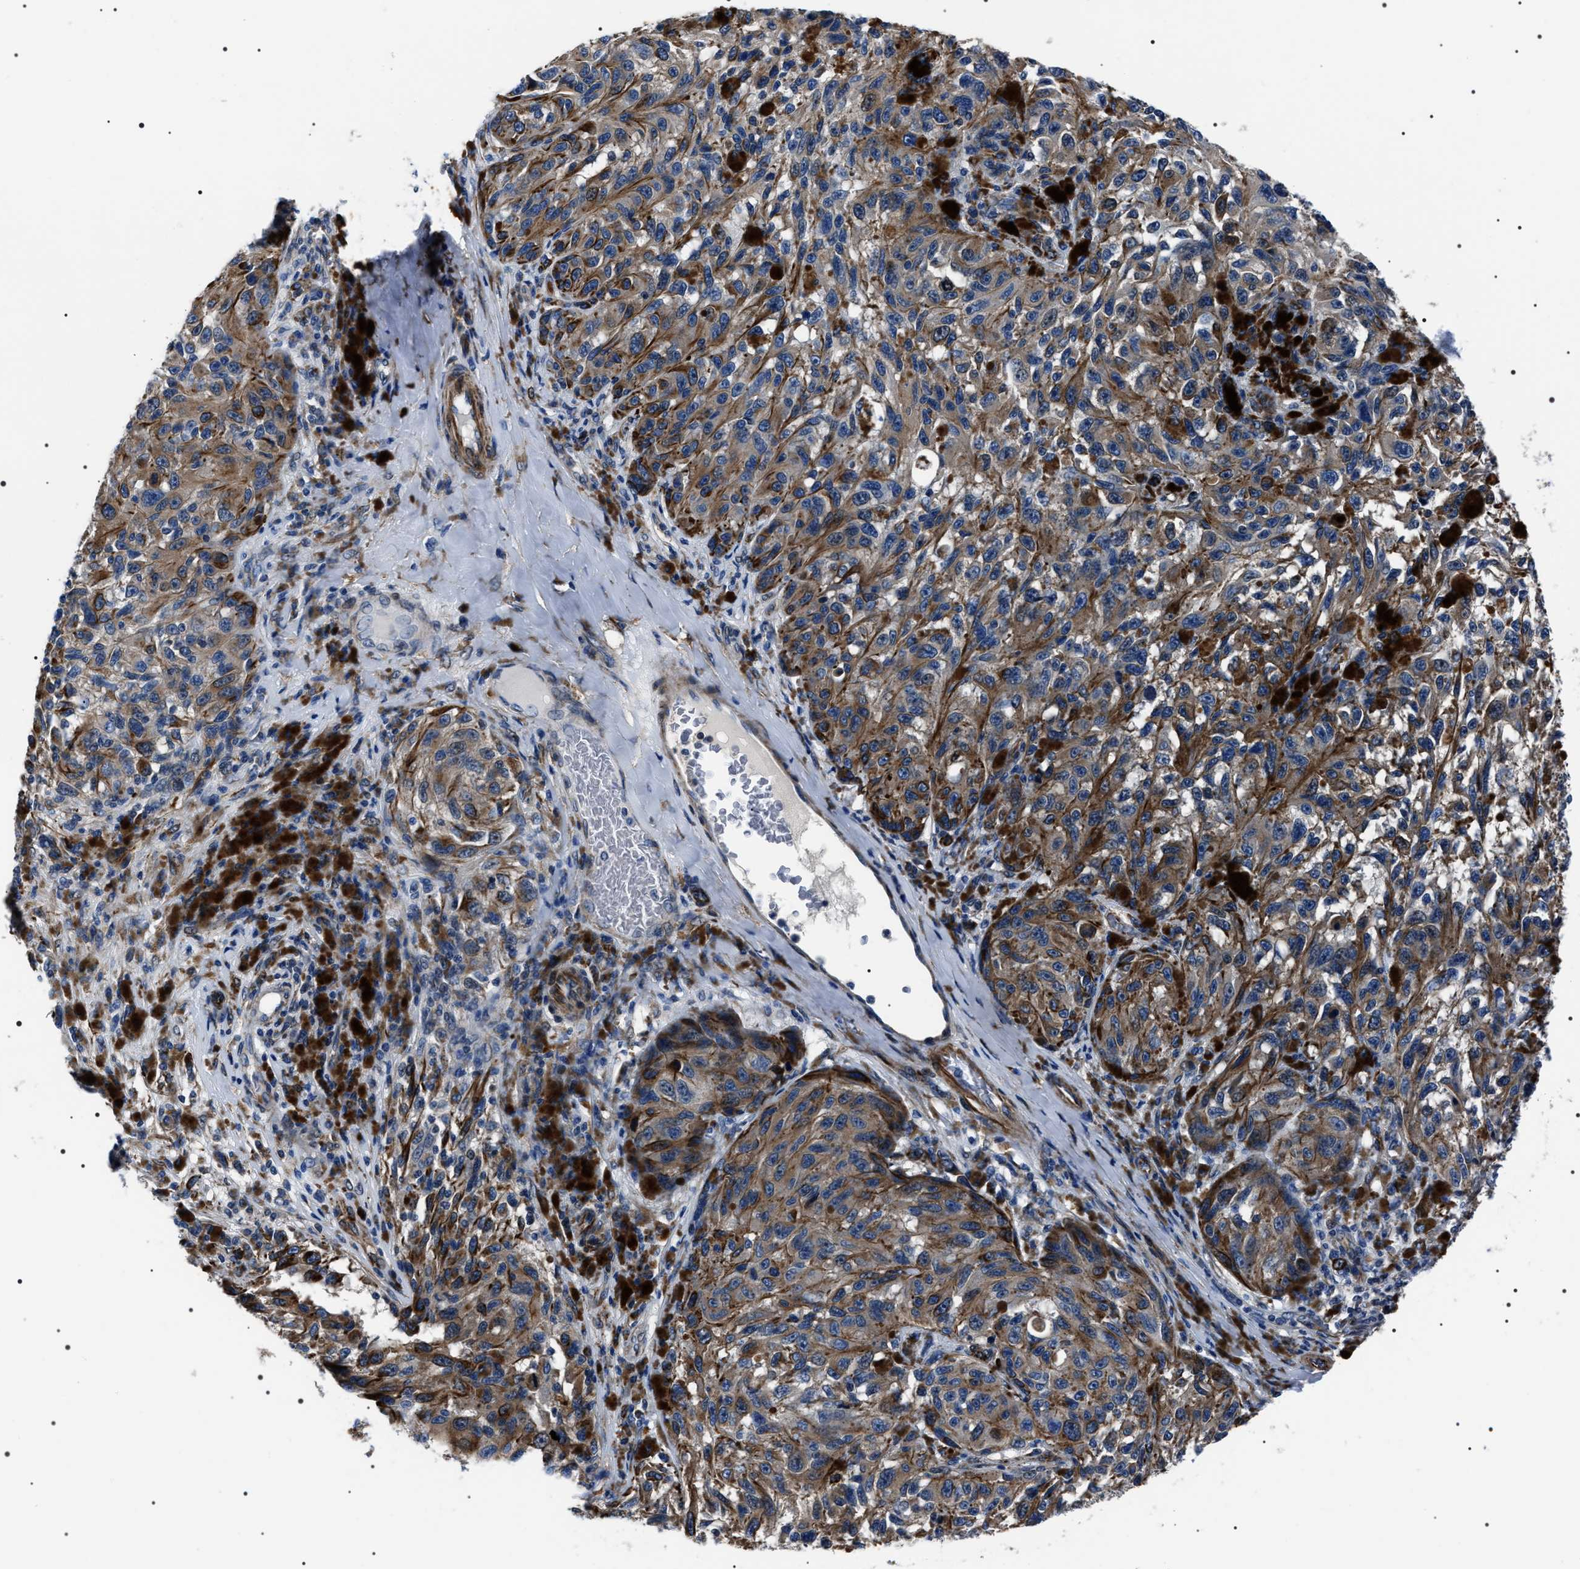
{"staining": {"intensity": "strong", "quantity": "25%-75%", "location": "cytoplasmic/membranous"}, "tissue": "melanoma", "cell_type": "Tumor cells", "image_type": "cancer", "snomed": [{"axis": "morphology", "description": "Malignant melanoma, NOS"}, {"axis": "topography", "description": "Skin"}], "caption": "IHC histopathology image of neoplastic tissue: melanoma stained using IHC demonstrates high levels of strong protein expression localized specifically in the cytoplasmic/membranous of tumor cells, appearing as a cytoplasmic/membranous brown color.", "gene": "BAG2", "patient": {"sex": "female", "age": 73}}